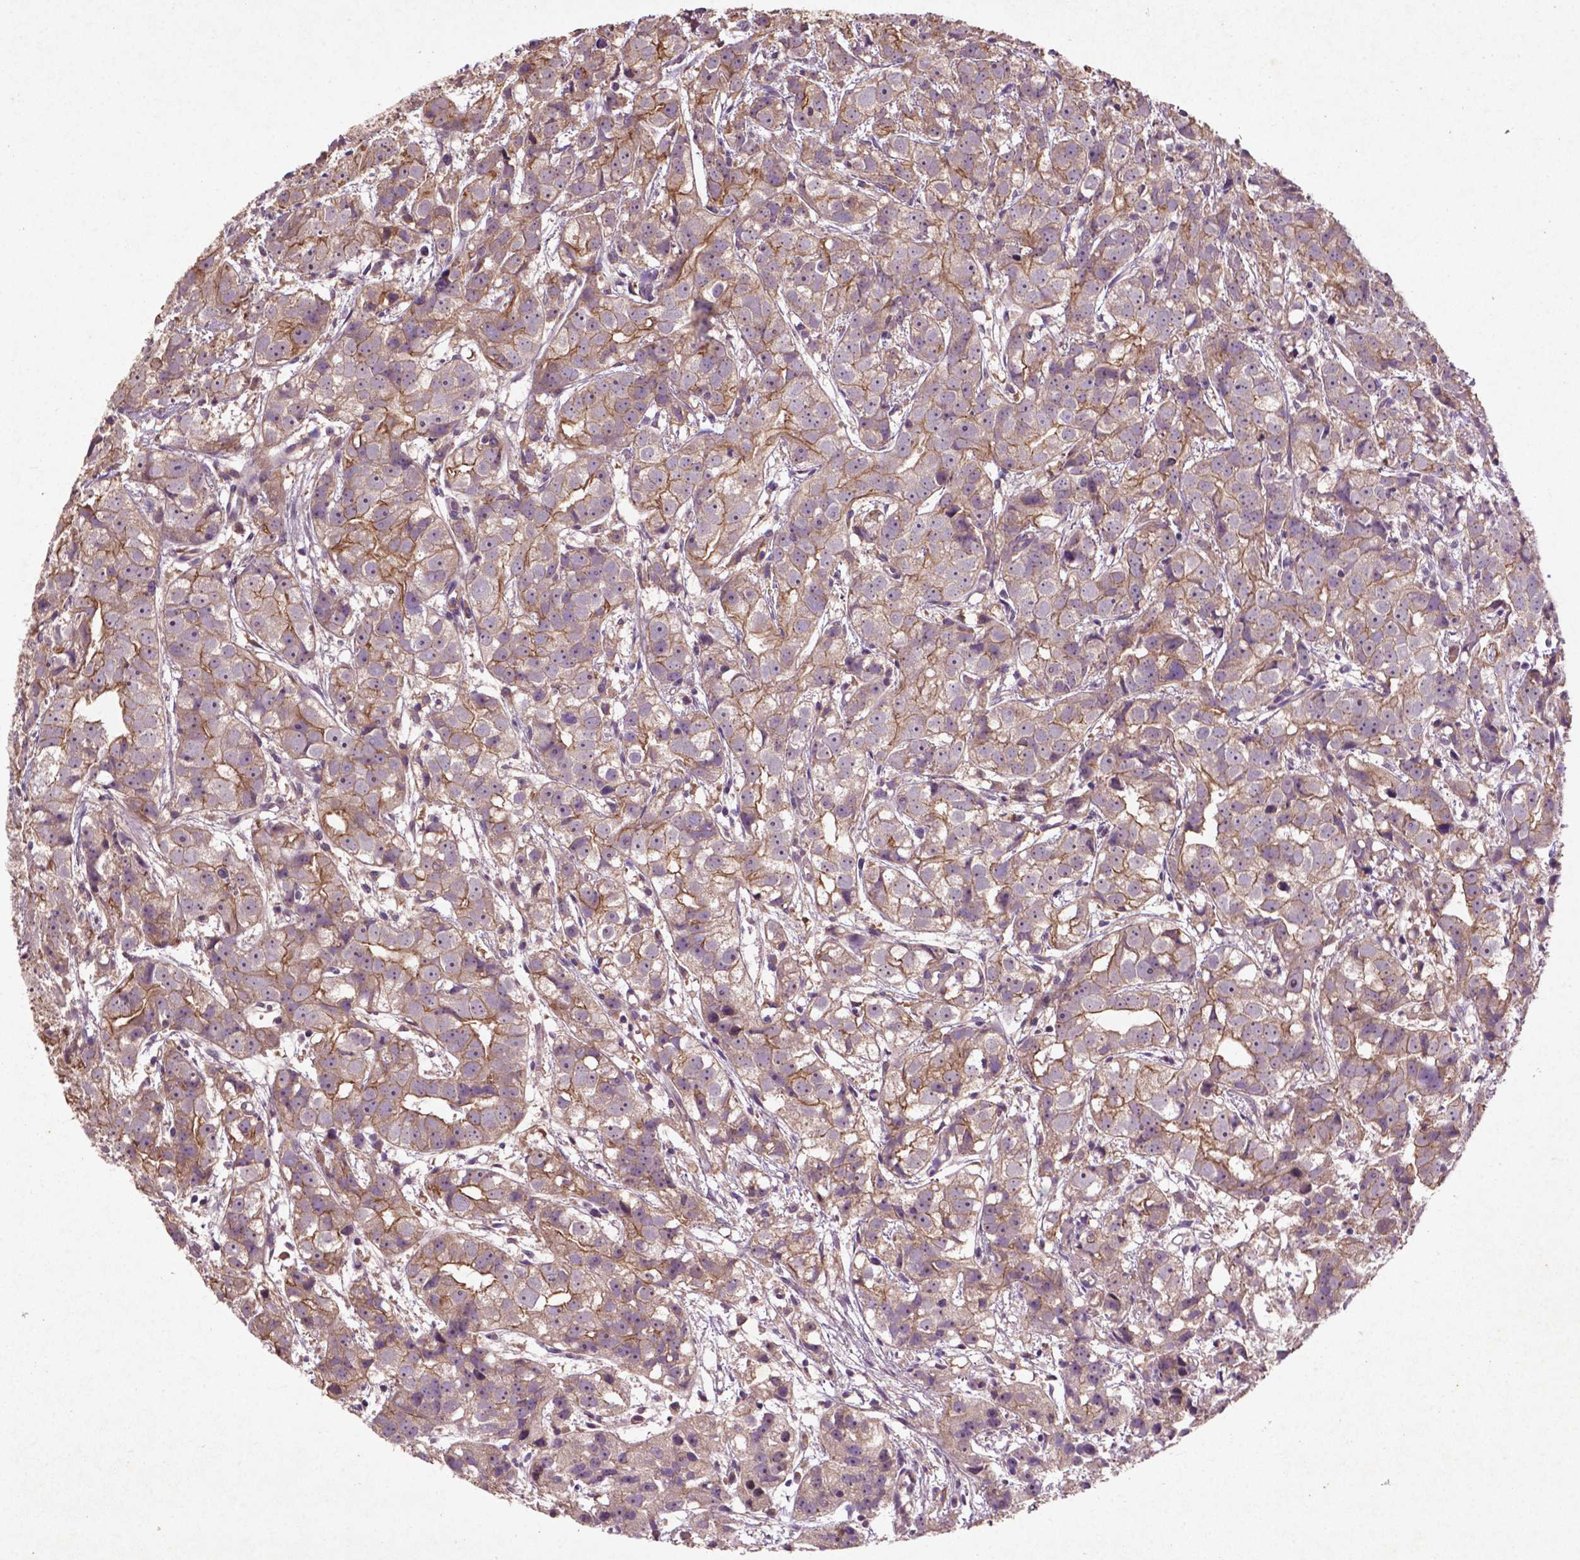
{"staining": {"intensity": "moderate", "quantity": ">75%", "location": "cytoplasmic/membranous"}, "tissue": "prostate cancer", "cell_type": "Tumor cells", "image_type": "cancer", "snomed": [{"axis": "morphology", "description": "Adenocarcinoma, High grade"}, {"axis": "topography", "description": "Prostate"}], "caption": "Immunohistochemistry micrograph of human prostate cancer (adenocarcinoma (high-grade)) stained for a protein (brown), which demonstrates medium levels of moderate cytoplasmic/membranous positivity in about >75% of tumor cells.", "gene": "COQ2", "patient": {"sex": "male", "age": 68}}